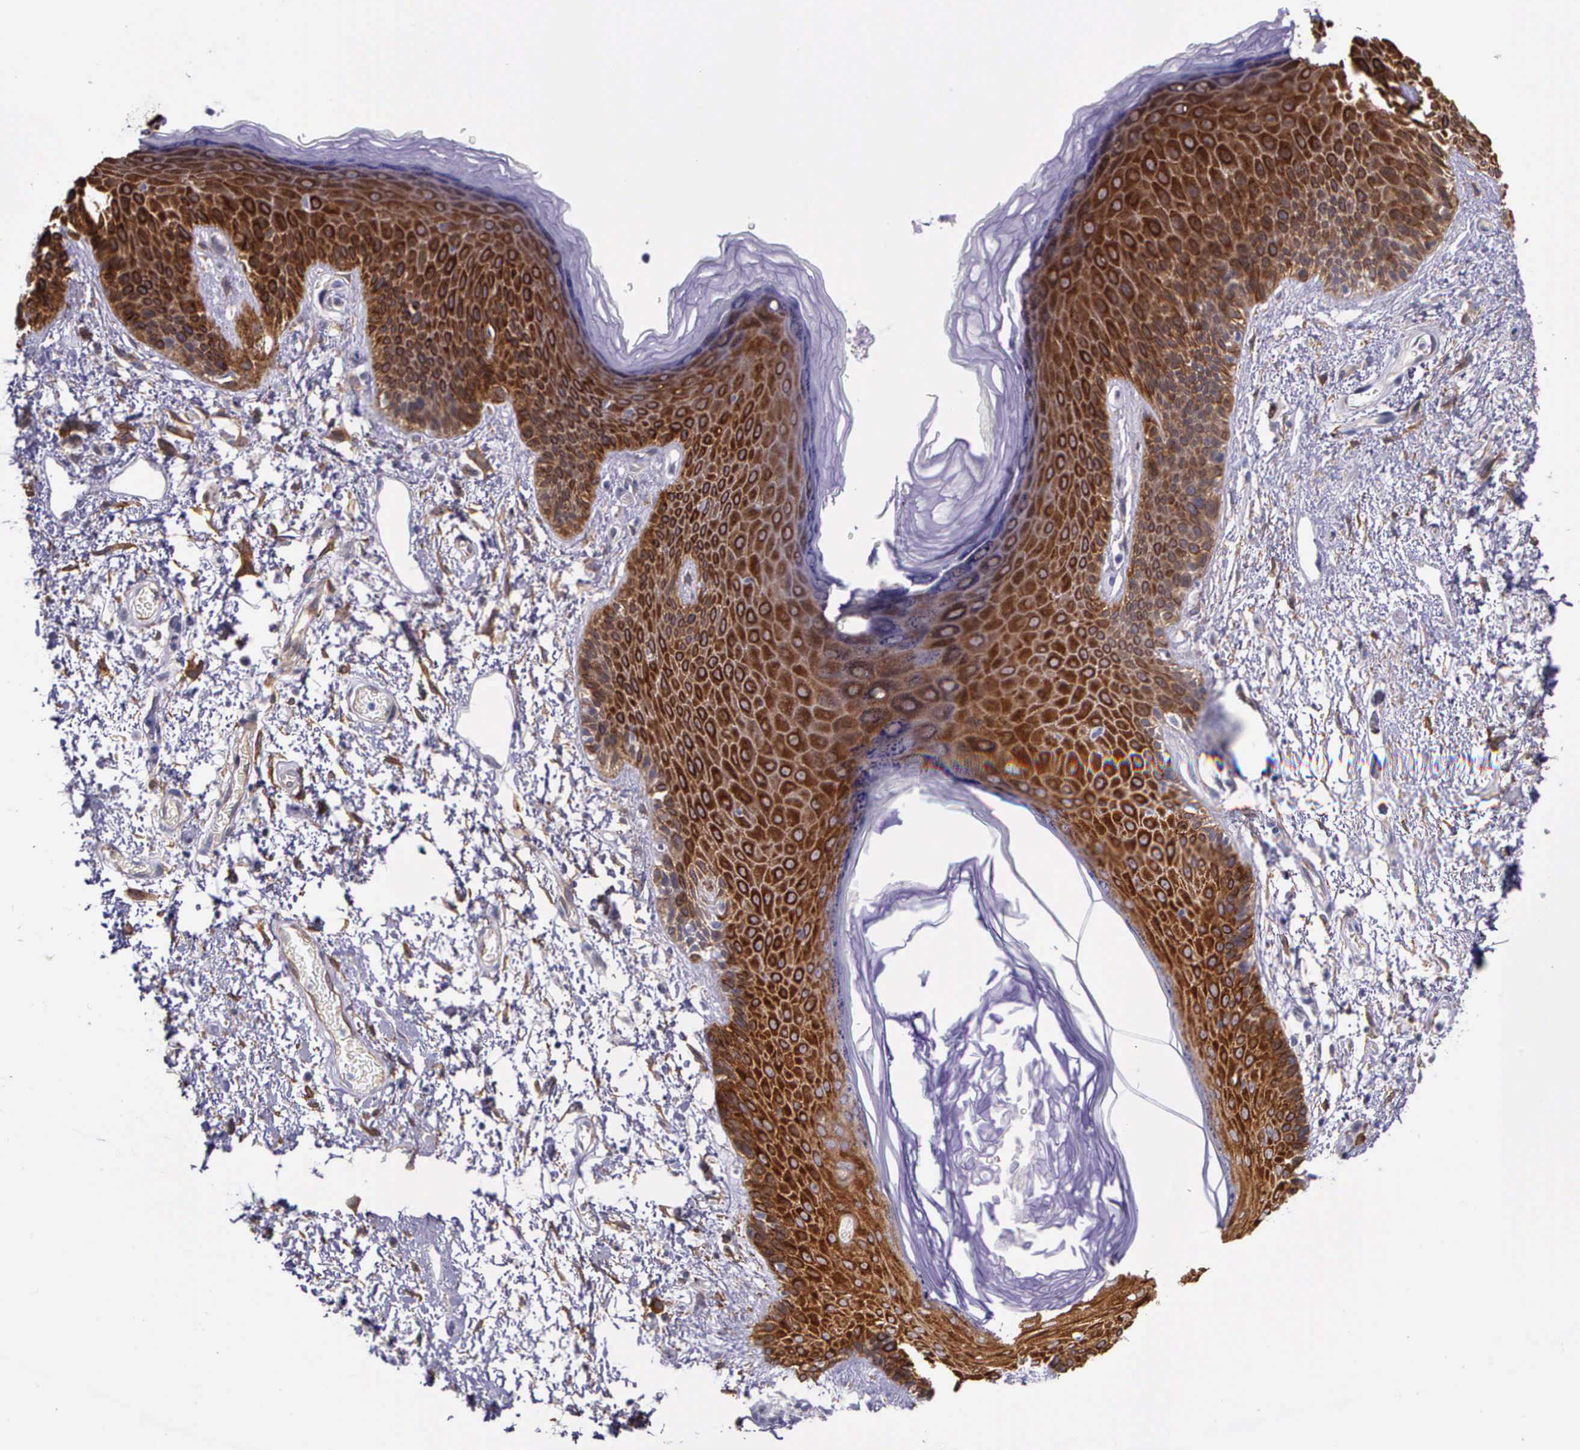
{"staining": {"intensity": "strong", "quantity": ">75%", "location": "cytoplasmic/membranous"}, "tissue": "skin", "cell_type": "Epidermal cells", "image_type": "normal", "snomed": [{"axis": "morphology", "description": "Normal tissue, NOS"}, {"axis": "topography", "description": "Anal"}, {"axis": "topography", "description": "Peripheral nerve tissue"}], "caption": "Skin stained with DAB immunohistochemistry (IHC) displays high levels of strong cytoplasmic/membranous staining in approximately >75% of epidermal cells.", "gene": "AHNAK2", "patient": {"sex": "female", "age": 46}}